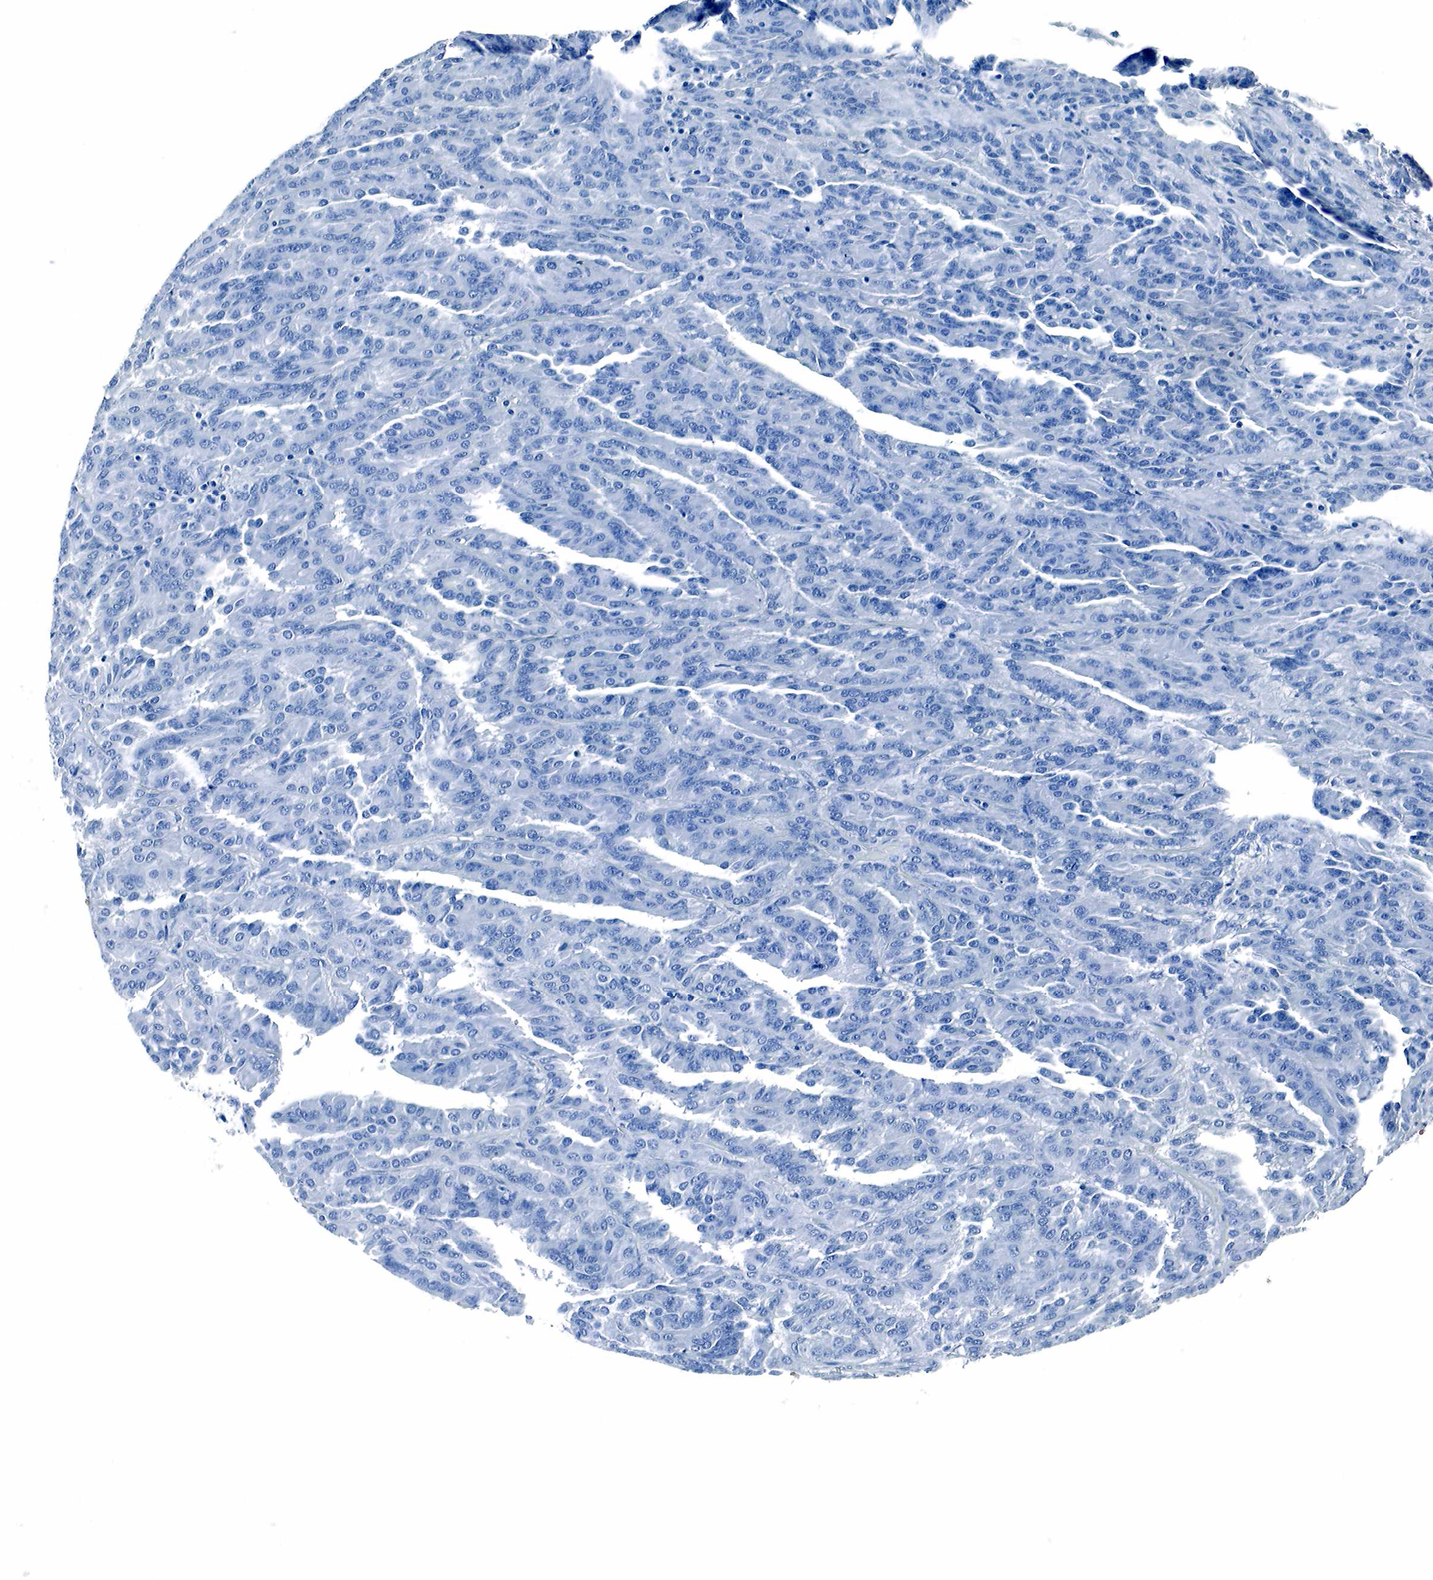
{"staining": {"intensity": "negative", "quantity": "none", "location": "none"}, "tissue": "renal cancer", "cell_type": "Tumor cells", "image_type": "cancer", "snomed": [{"axis": "morphology", "description": "Adenocarcinoma, NOS"}, {"axis": "topography", "description": "Kidney"}], "caption": "Immunohistochemical staining of adenocarcinoma (renal) displays no significant expression in tumor cells.", "gene": "GAST", "patient": {"sex": "male", "age": 46}}